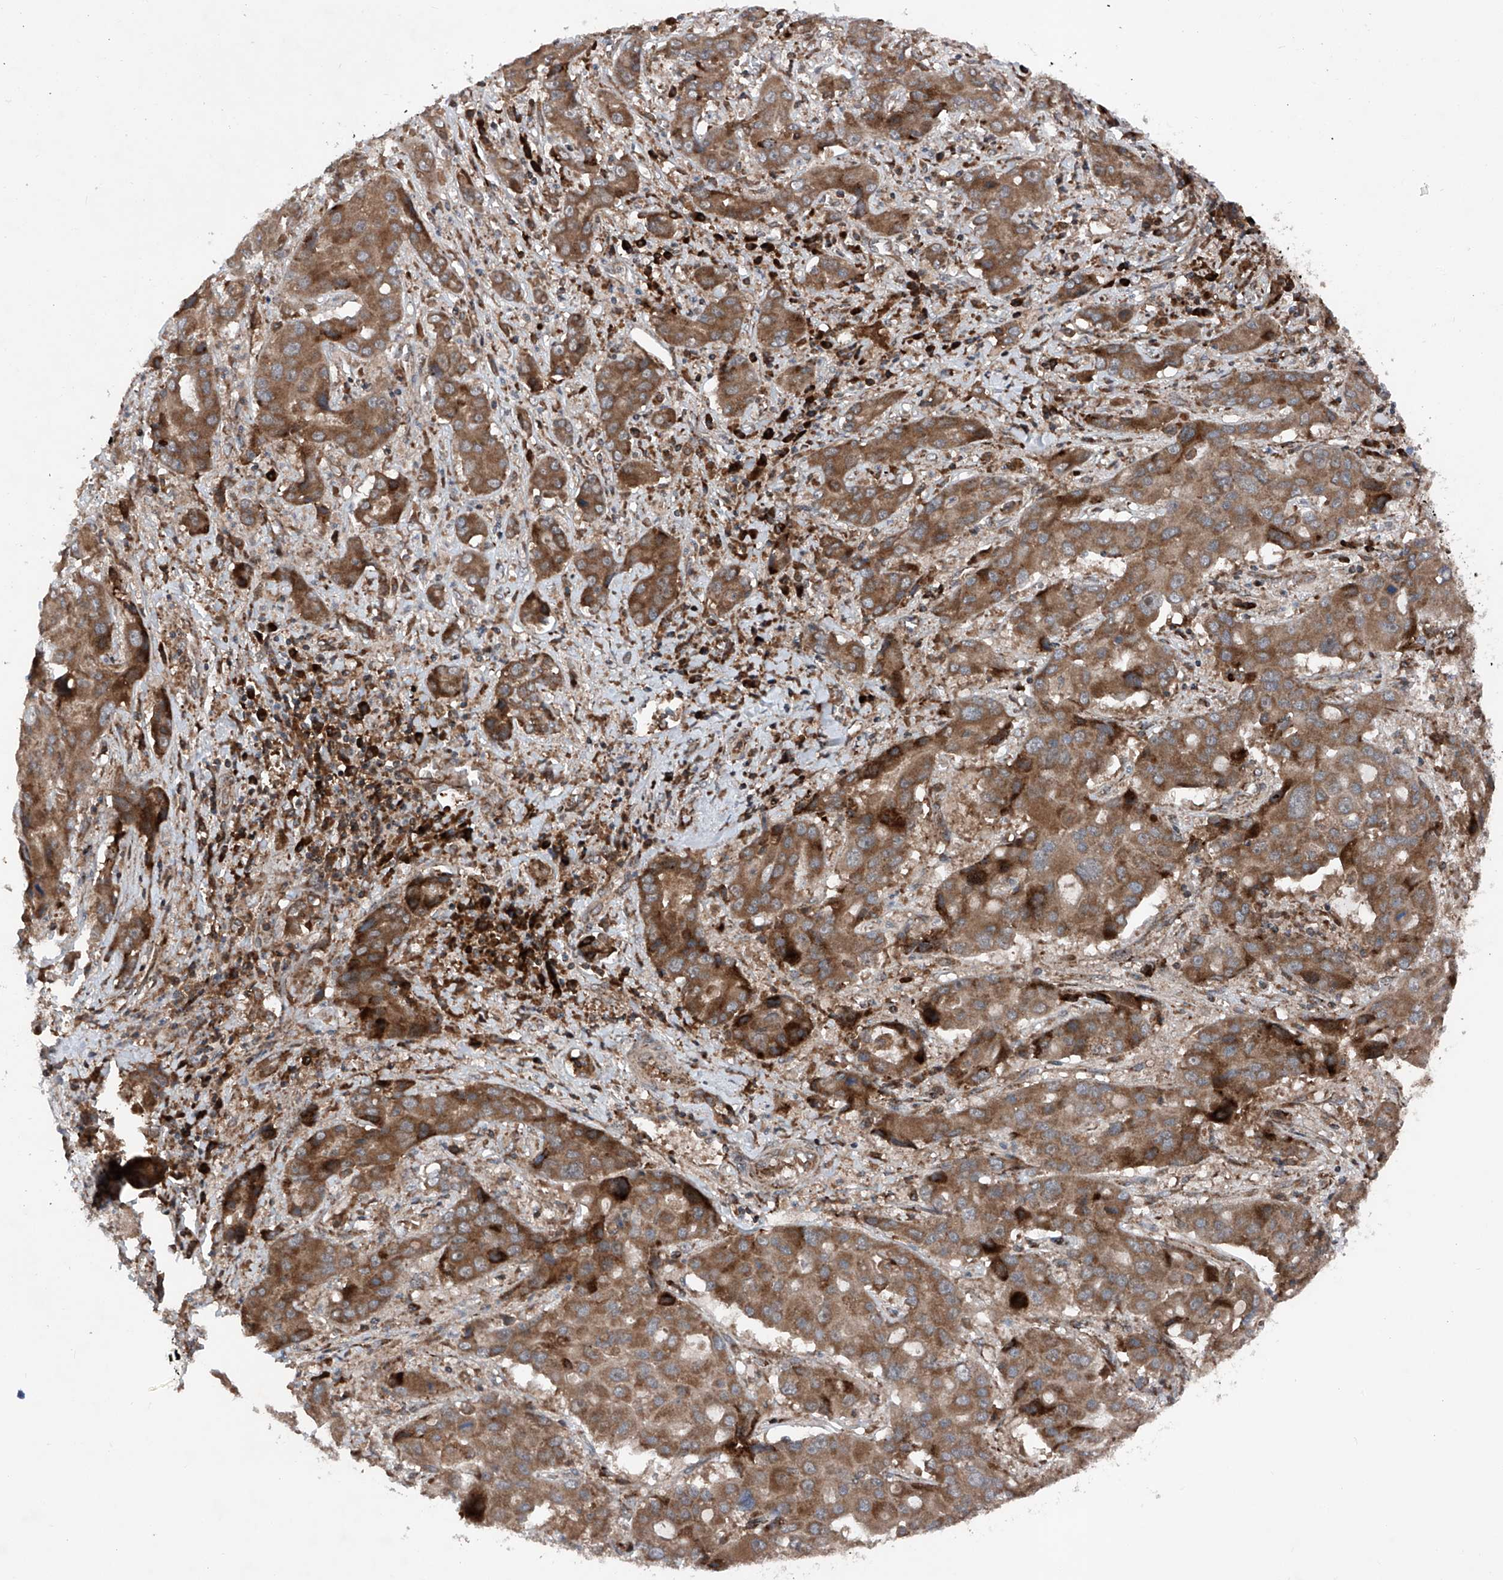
{"staining": {"intensity": "moderate", "quantity": ">75%", "location": "cytoplasmic/membranous"}, "tissue": "liver cancer", "cell_type": "Tumor cells", "image_type": "cancer", "snomed": [{"axis": "morphology", "description": "Cholangiocarcinoma"}, {"axis": "topography", "description": "Liver"}], "caption": "Cholangiocarcinoma (liver) was stained to show a protein in brown. There is medium levels of moderate cytoplasmic/membranous staining in about >75% of tumor cells.", "gene": "DAD1", "patient": {"sex": "male", "age": 67}}